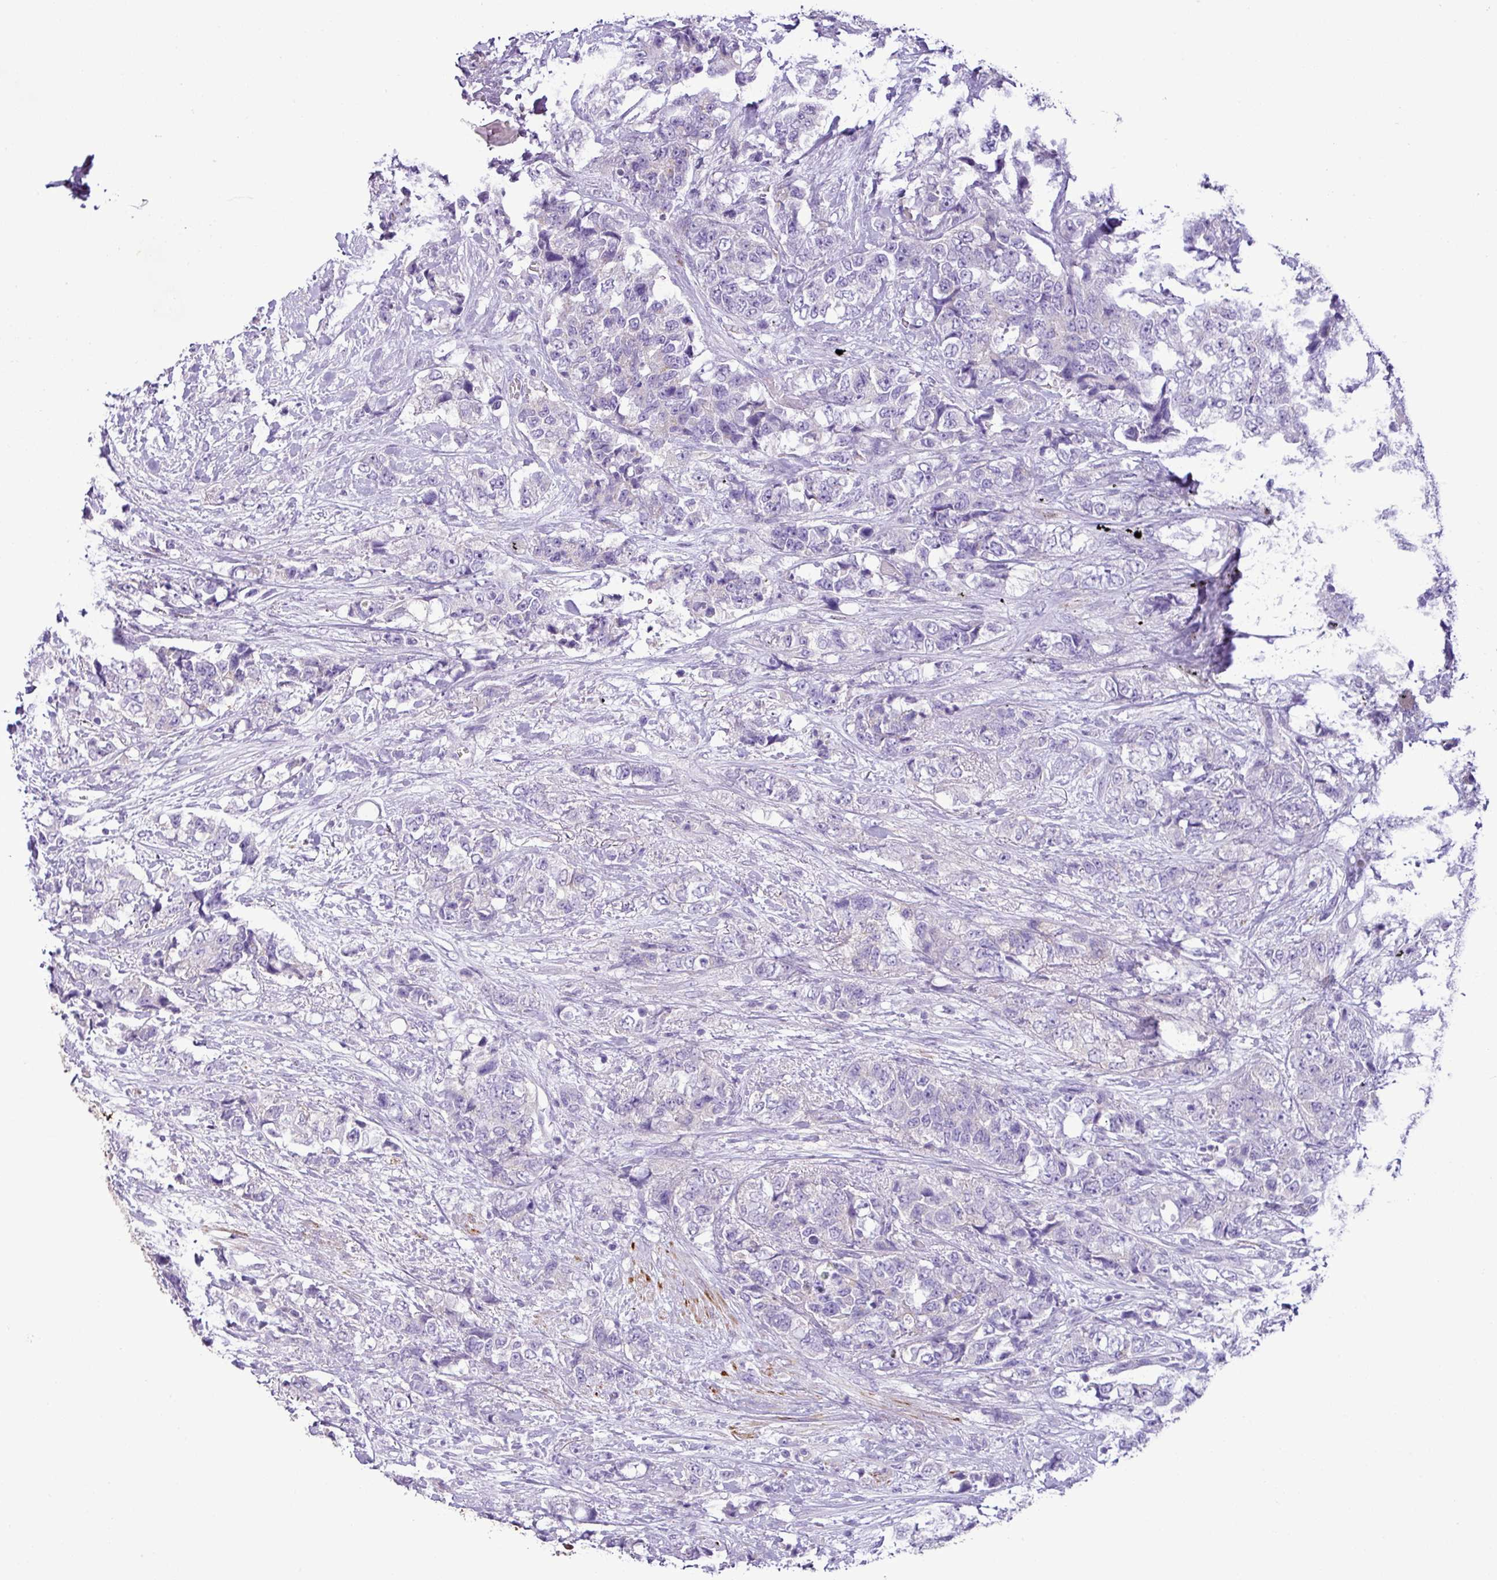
{"staining": {"intensity": "negative", "quantity": "none", "location": "none"}, "tissue": "urothelial cancer", "cell_type": "Tumor cells", "image_type": "cancer", "snomed": [{"axis": "morphology", "description": "Urothelial carcinoma, High grade"}, {"axis": "topography", "description": "Urinary bladder"}], "caption": "Immunohistochemistry (IHC) of human urothelial cancer displays no staining in tumor cells.", "gene": "ZSCAN5A", "patient": {"sex": "female", "age": 78}}